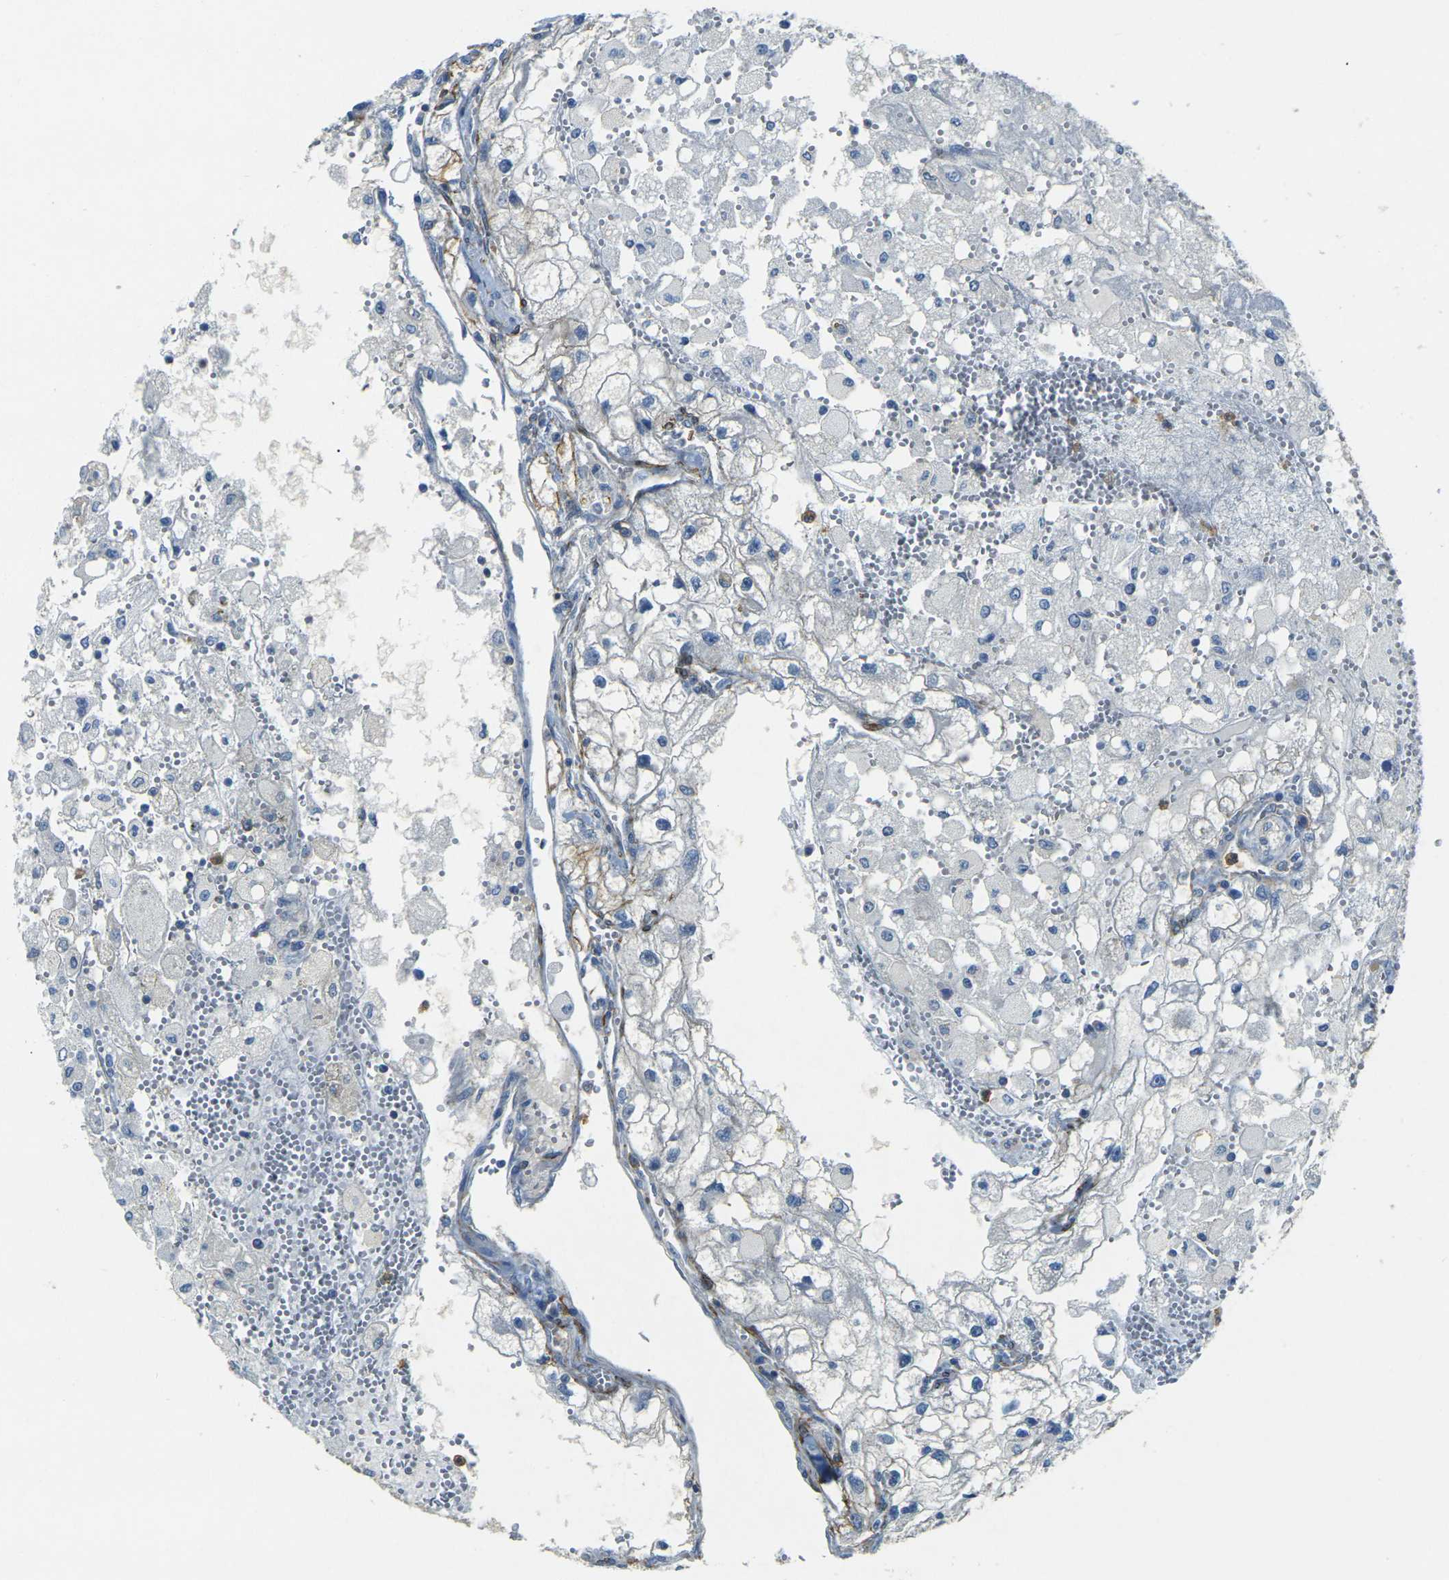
{"staining": {"intensity": "negative", "quantity": "none", "location": "none"}, "tissue": "renal cancer", "cell_type": "Tumor cells", "image_type": "cancer", "snomed": [{"axis": "morphology", "description": "Adenocarcinoma, NOS"}, {"axis": "topography", "description": "Kidney"}], "caption": "The micrograph shows no staining of tumor cells in renal cancer.", "gene": "EPHA7", "patient": {"sex": "female", "age": 70}}